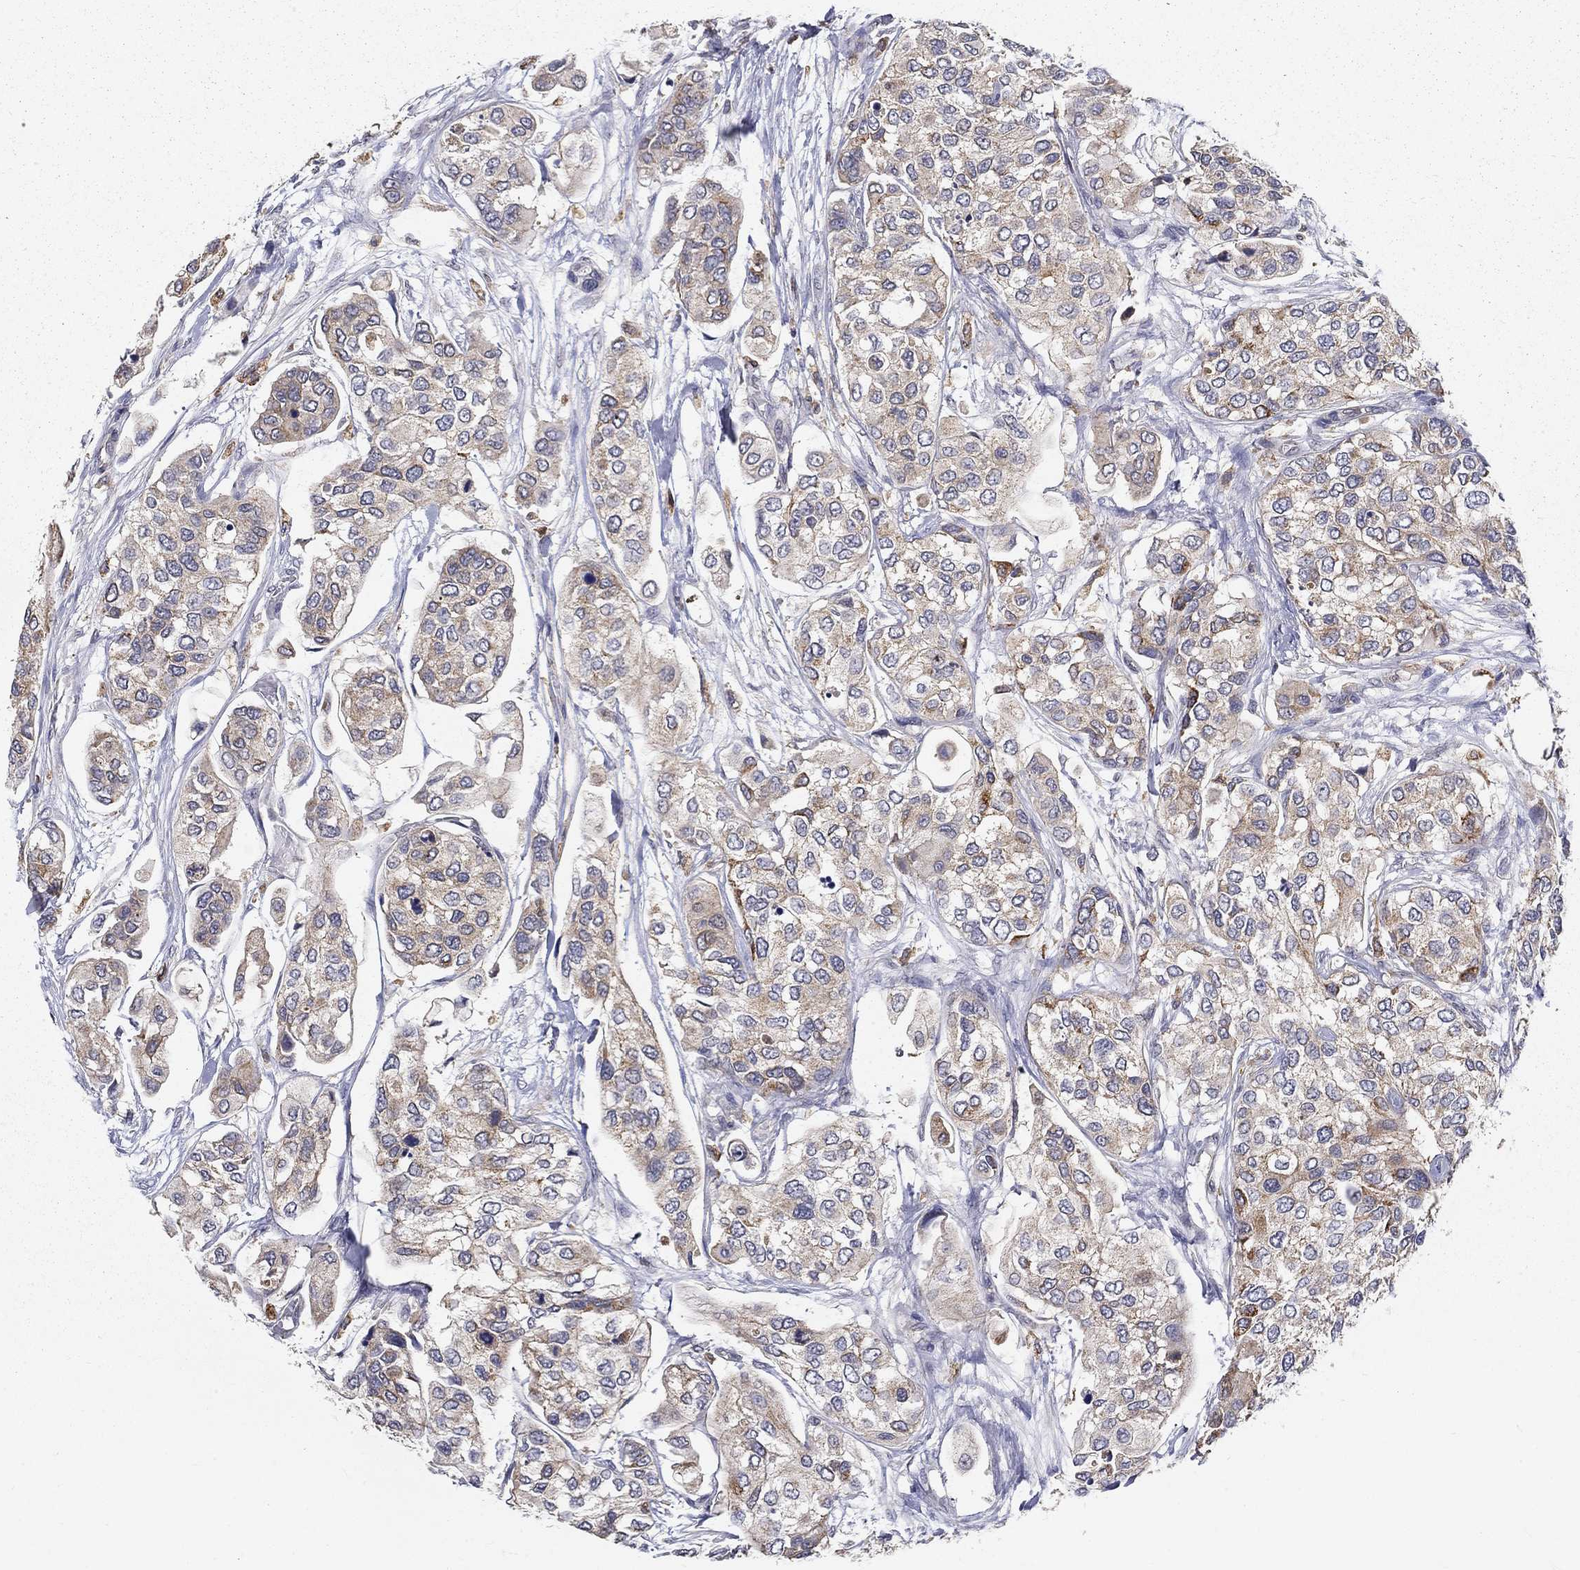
{"staining": {"intensity": "weak", "quantity": "25%-75%", "location": "cytoplasmic/membranous"}, "tissue": "urothelial cancer", "cell_type": "Tumor cells", "image_type": "cancer", "snomed": [{"axis": "morphology", "description": "Urothelial carcinoma, High grade"}, {"axis": "topography", "description": "Urinary bladder"}], "caption": "Immunohistochemistry image of human urothelial cancer stained for a protein (brown), which exhibits low levels of weak cytoplasmic/membranous expression in about 25%-75% of tumor cells.", "gene": "ALDH4A1", "patient": {"sex": "male", "age": 77}}